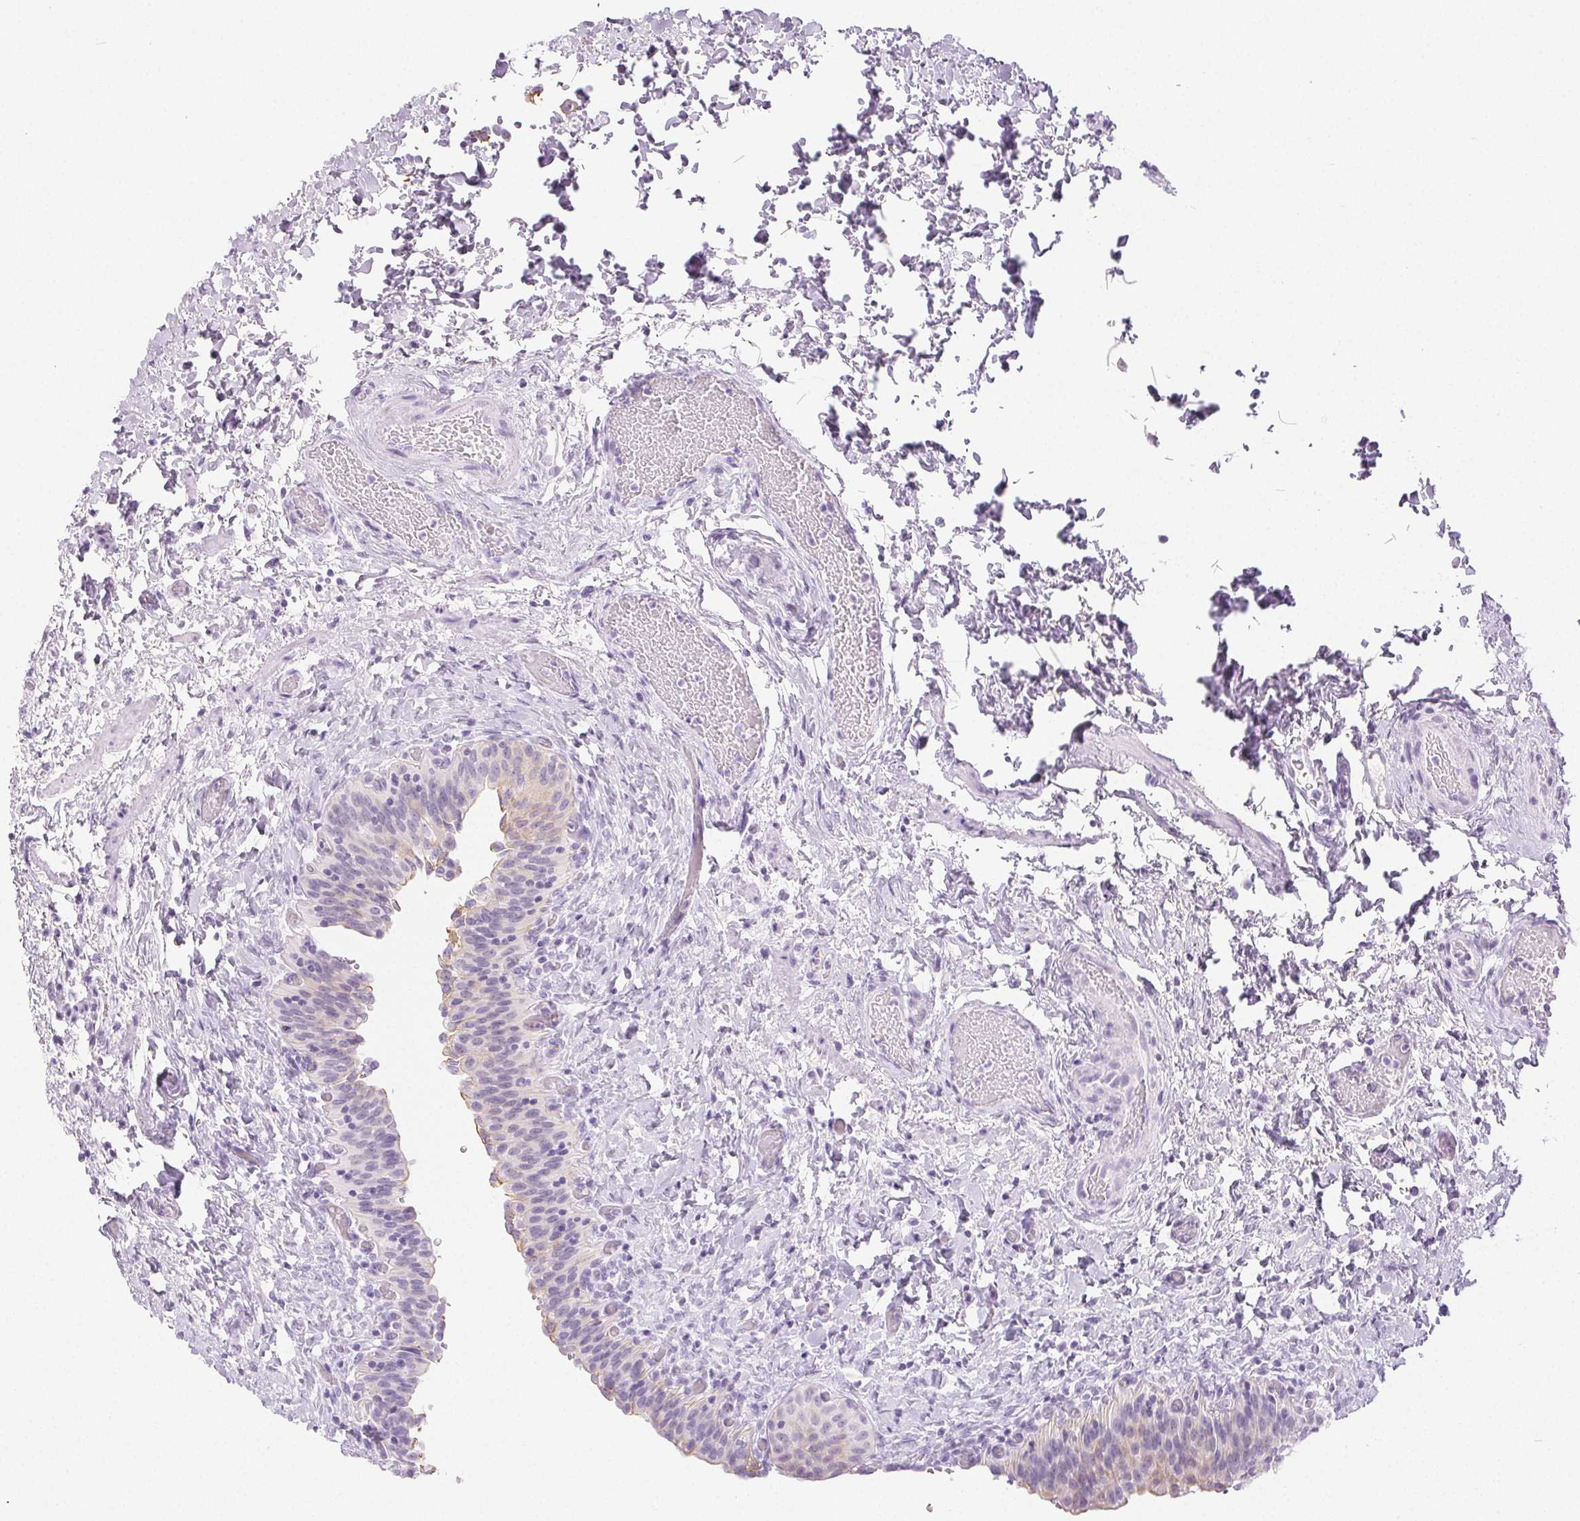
{"staining": {"intensity": "negative", "quantity": "none", "location": "none"}, "tissue": "urinary bladder", "cell_type": "Urothelial cells", "image_type": "normal", "snomed": [{"axis": "morphology", "description": "Normal tissue, NOS"}, {"axis": "topography", "description": "Urinary bladder"}], "caption": "This is an immunohistochemistry (IHC) micrograph of benign urinary bladder. There is no positivity in urothelial cells.", "gene": "PI3", "patient": {"sex": "male", "age": 56}}